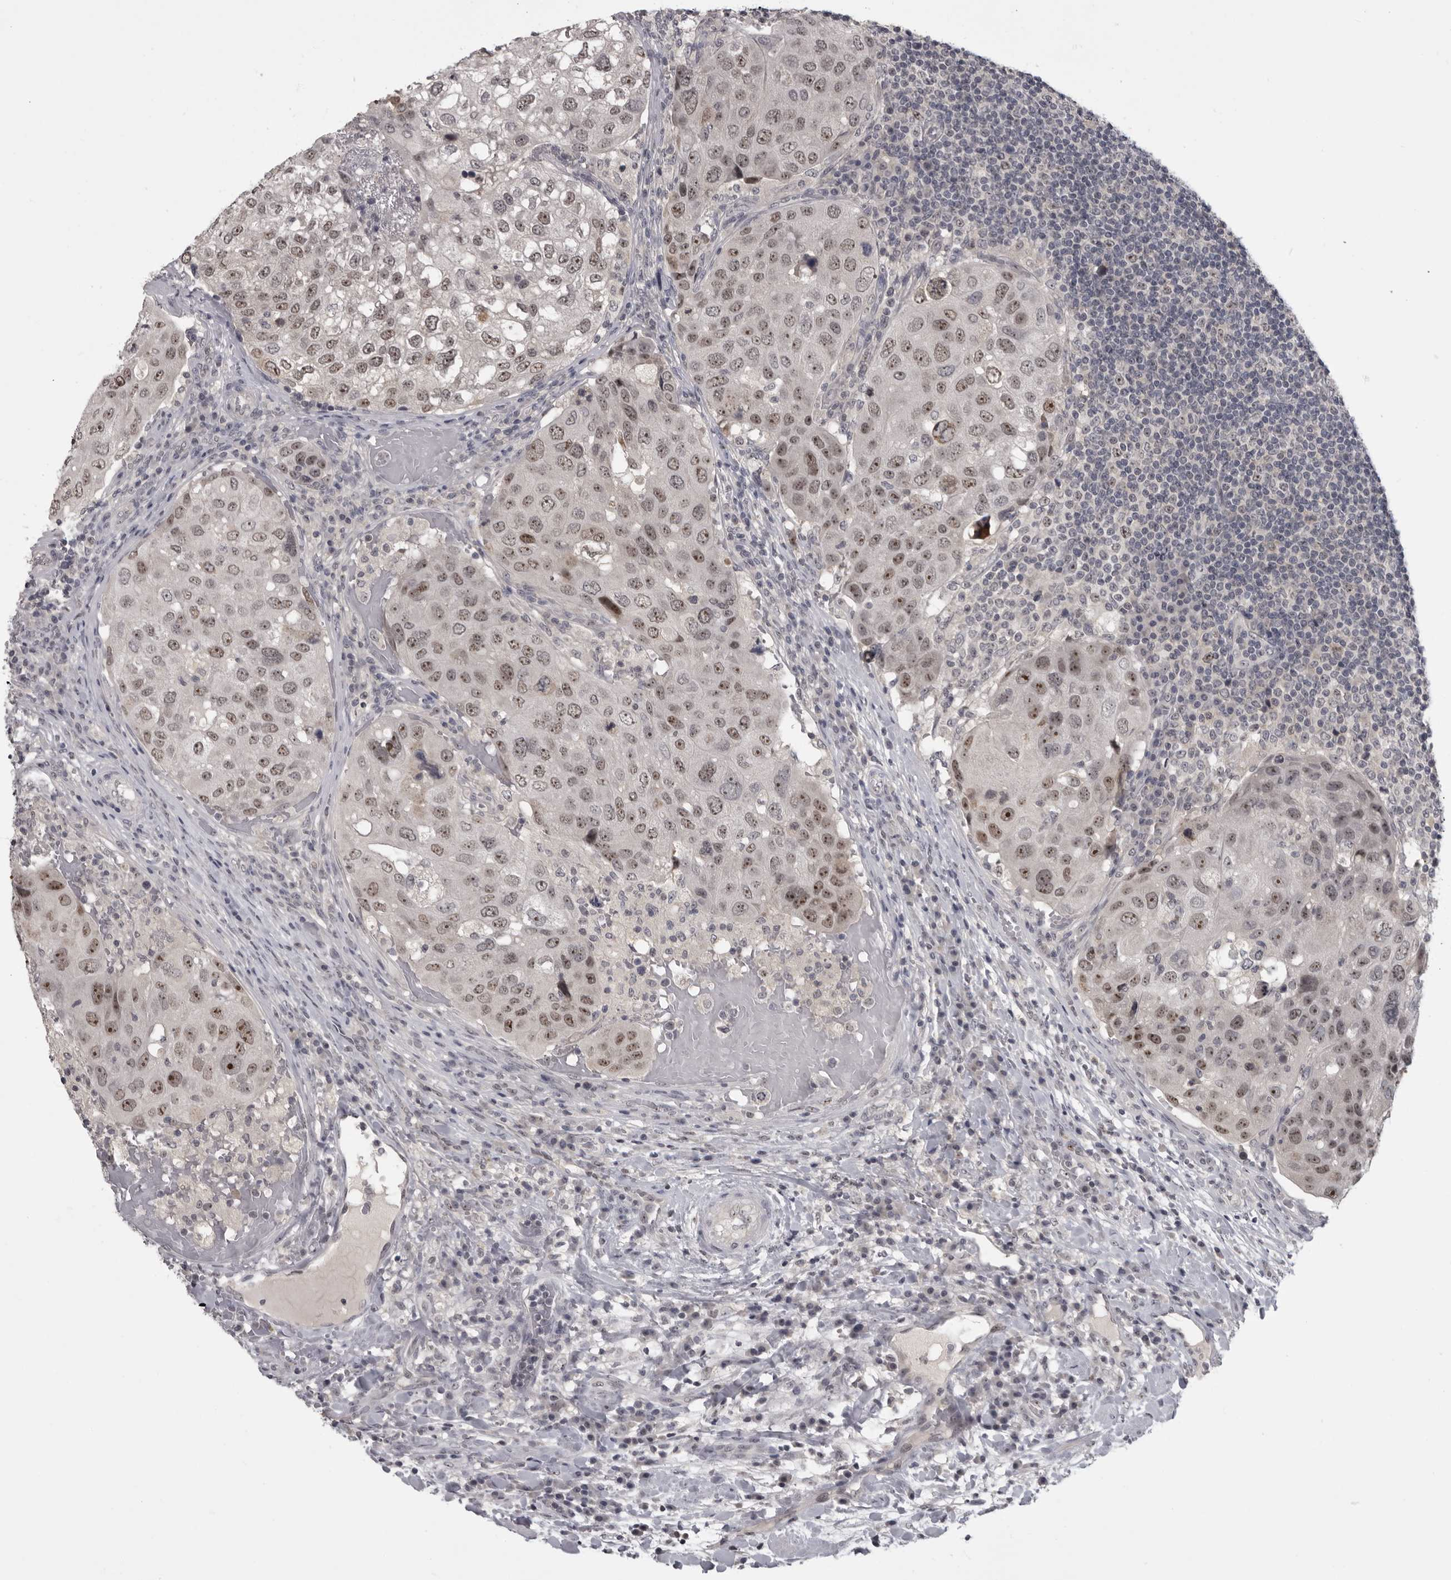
{"staining": {"intensity": "moderate", "quantity": "25%-75%", "location": "nuclear"}, "tissue": "urothelial cancer", "cell_type": "Tumor cells", "image_type": "cancer", "snomed": [{"axis": "morphology", "description": "Urothelial carcinoma, High grade"}, {"axis": "topography", "description": "Lymph node"}, {"axis": "topography", "description": "Urinary bladder"}], "caption": "Protein expression analysis of human urothelial cancer reveals moderate nuclear positivity in about 25%-75% of tumor cells.", "gene": "MRTO4", "patient": {"sex": "male", "age": 51}}